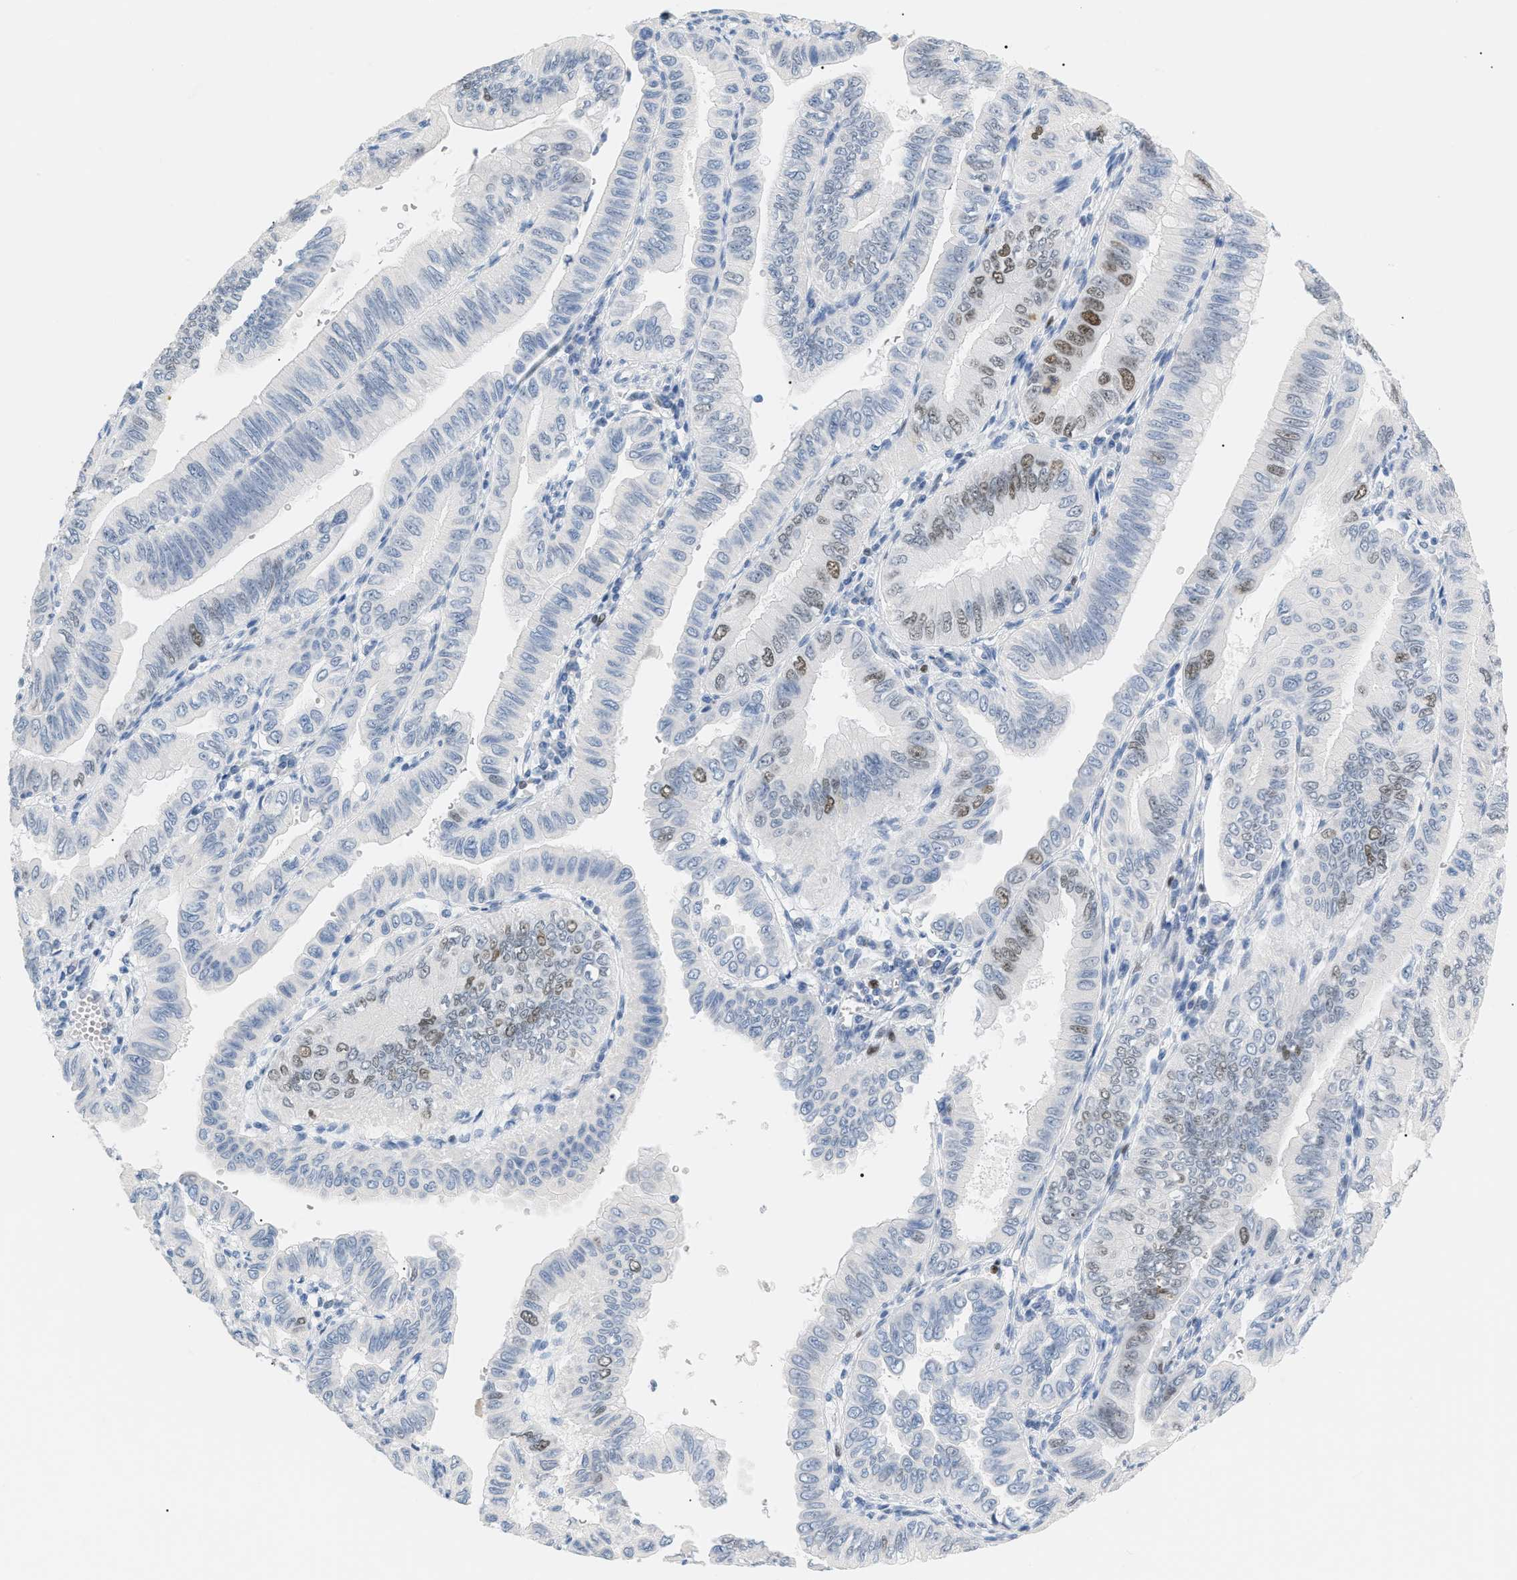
{"staining": {"intensity": "strong", "quantity": "25%-75%", "location": "nuclear"}, "tissue": "pancreatic cancer", "cell_type": "Tumor cells", "image_type": "cancer", "snomed": [{"axis": "morphology", "description": "Normal tissue, NOS"}, {"axis": "topography", "description": "Lymph node"}], "caption": "Pancreatic cancer stained for a protein (brown) exhibits strong nuclear positive staining in about 25%-75% of tumor cells.", "gene": "MCM7", "patient": {"sex": "male", "age": 50}}